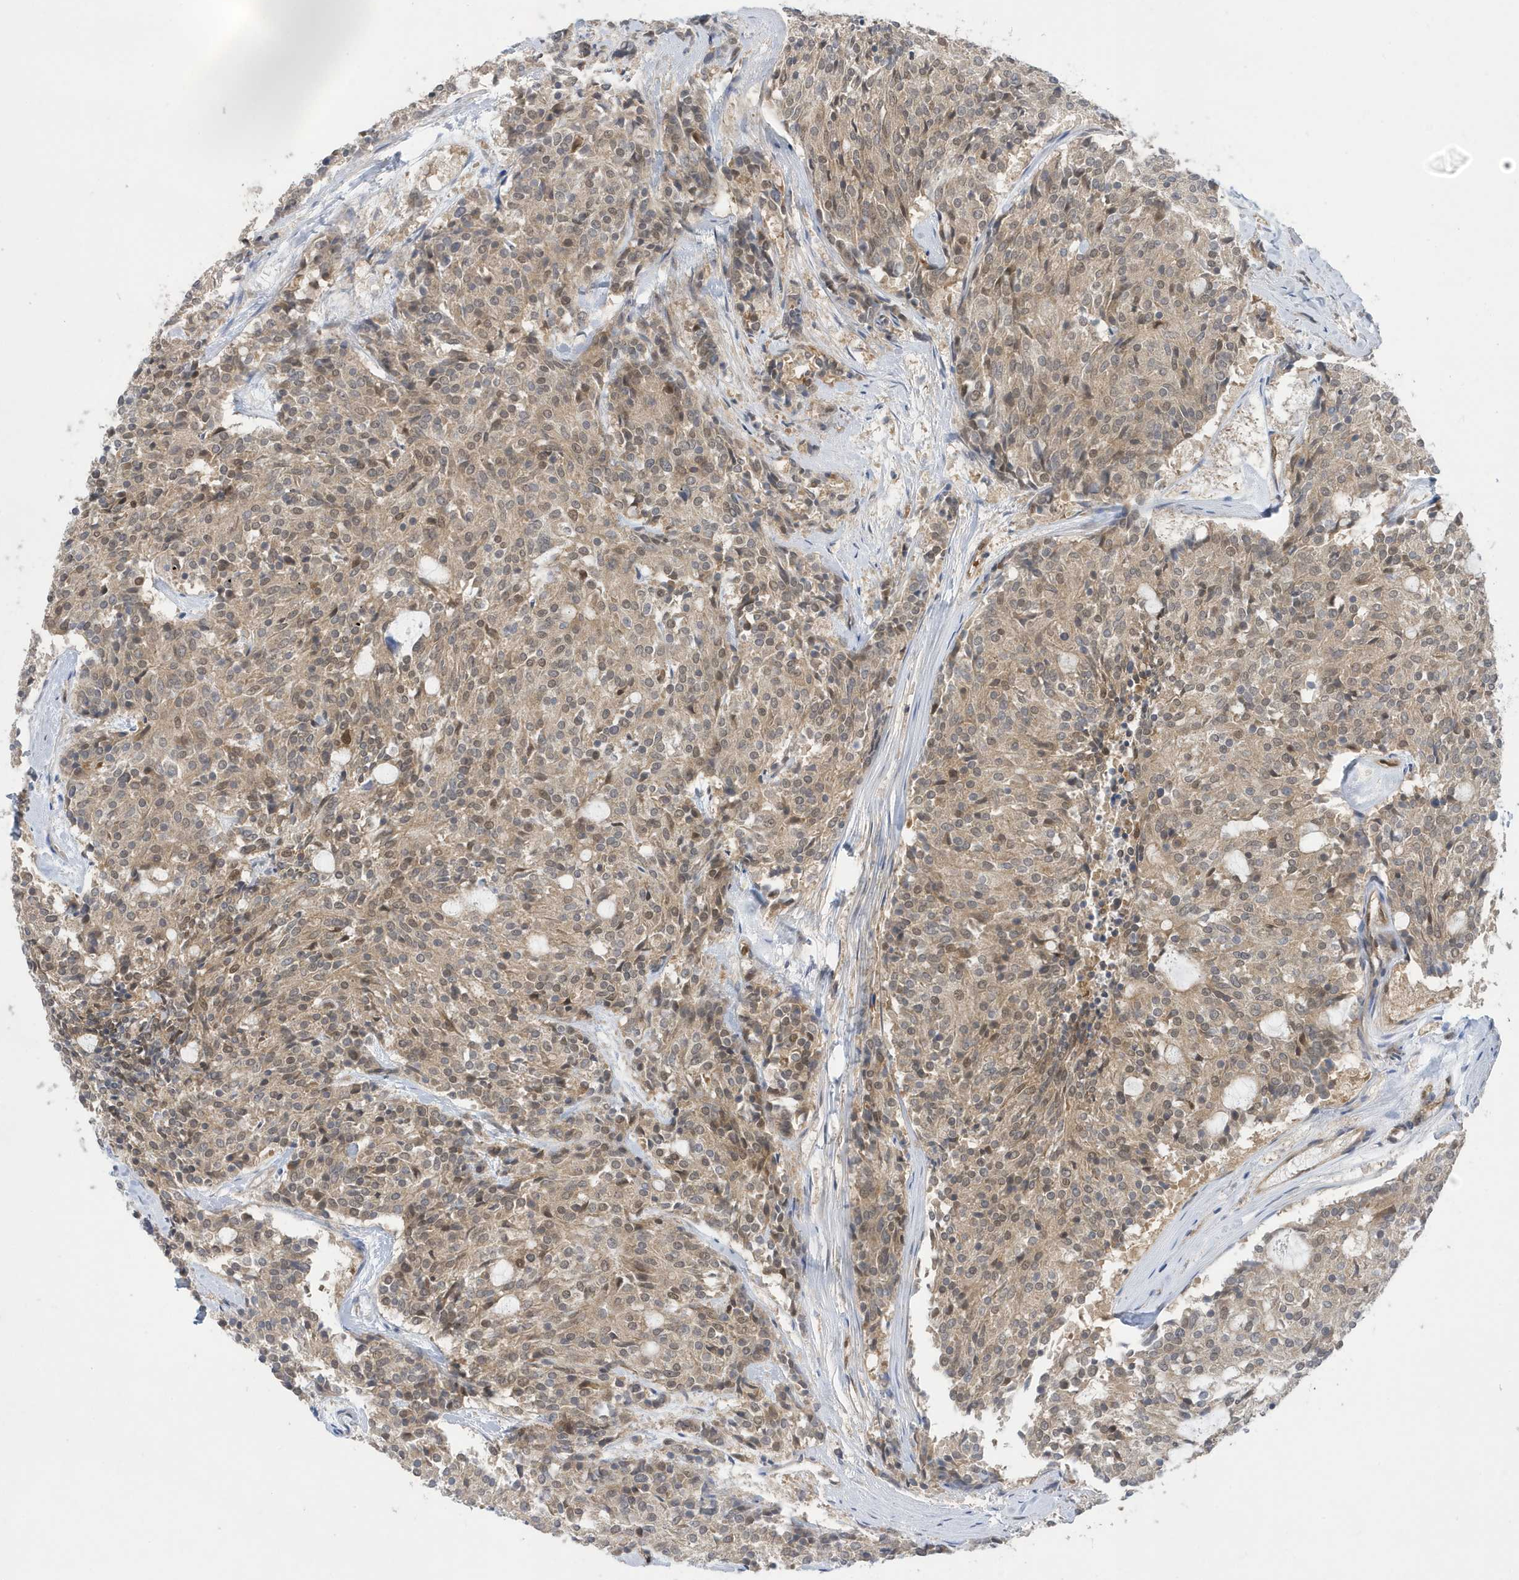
{"staining": {"intensity": "weak", "quantity": ">75%", "location": "cytoplasmic/membranous,nuclear"}, "tissue": "carcinoid", "cell_type": "Tumor cells", "image_type": "cancer", "snomed": [{"axis": "morphology", "description": "Carcinoid, malignant, NOS"}, {"axis": "topography", "description": "Pancreas"}], "caption": "DAB immunohistochemical staining of carcinoid demonstrates weak cytoplasmic/membranous and nuclear protein expression in about >75% of tumor cells.", "gene": "NCOA7", "patient": {"sex": "female", "age": 54}}